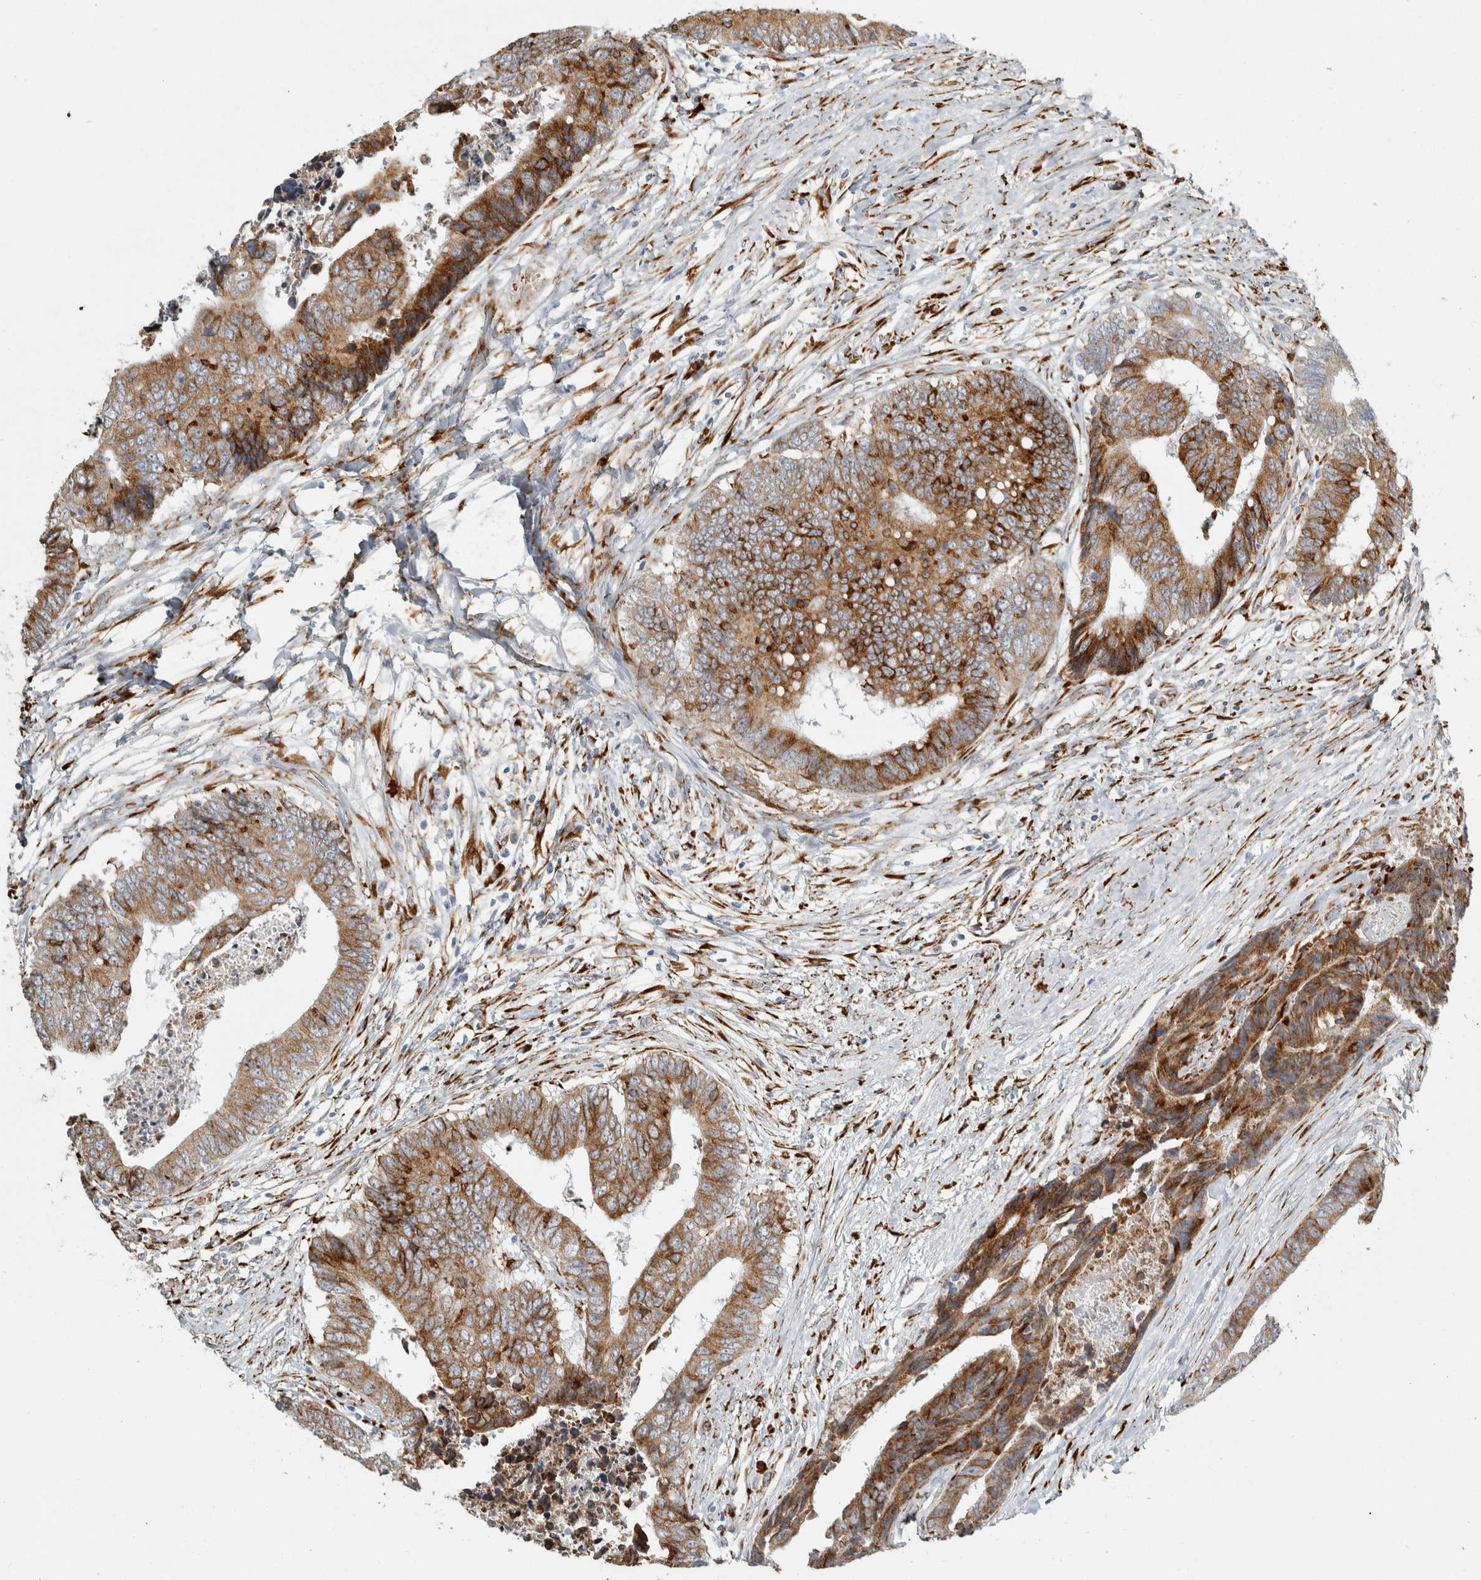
{"staining": {"intensity": "strong", "quantity": ">75%", "location": "cytoplasmic/membranous"}, "tissue": "colorectal cancer", "cell_type": "Tumor cells", "image_type": "cancer", "snomed": [{"axis": "morphology", "description": "Adenocarcinoma, NOS"}, {"axis": "topography", "description": "Rectum"}], "caption": "IHC of human adenocarcinoma (colorectal) shows high levels of strong cytoplasmic/membranous positivity in about >75% of tumor cells.", "gene": "OSTN", "patient": {"sex": "male", "age": 84}}